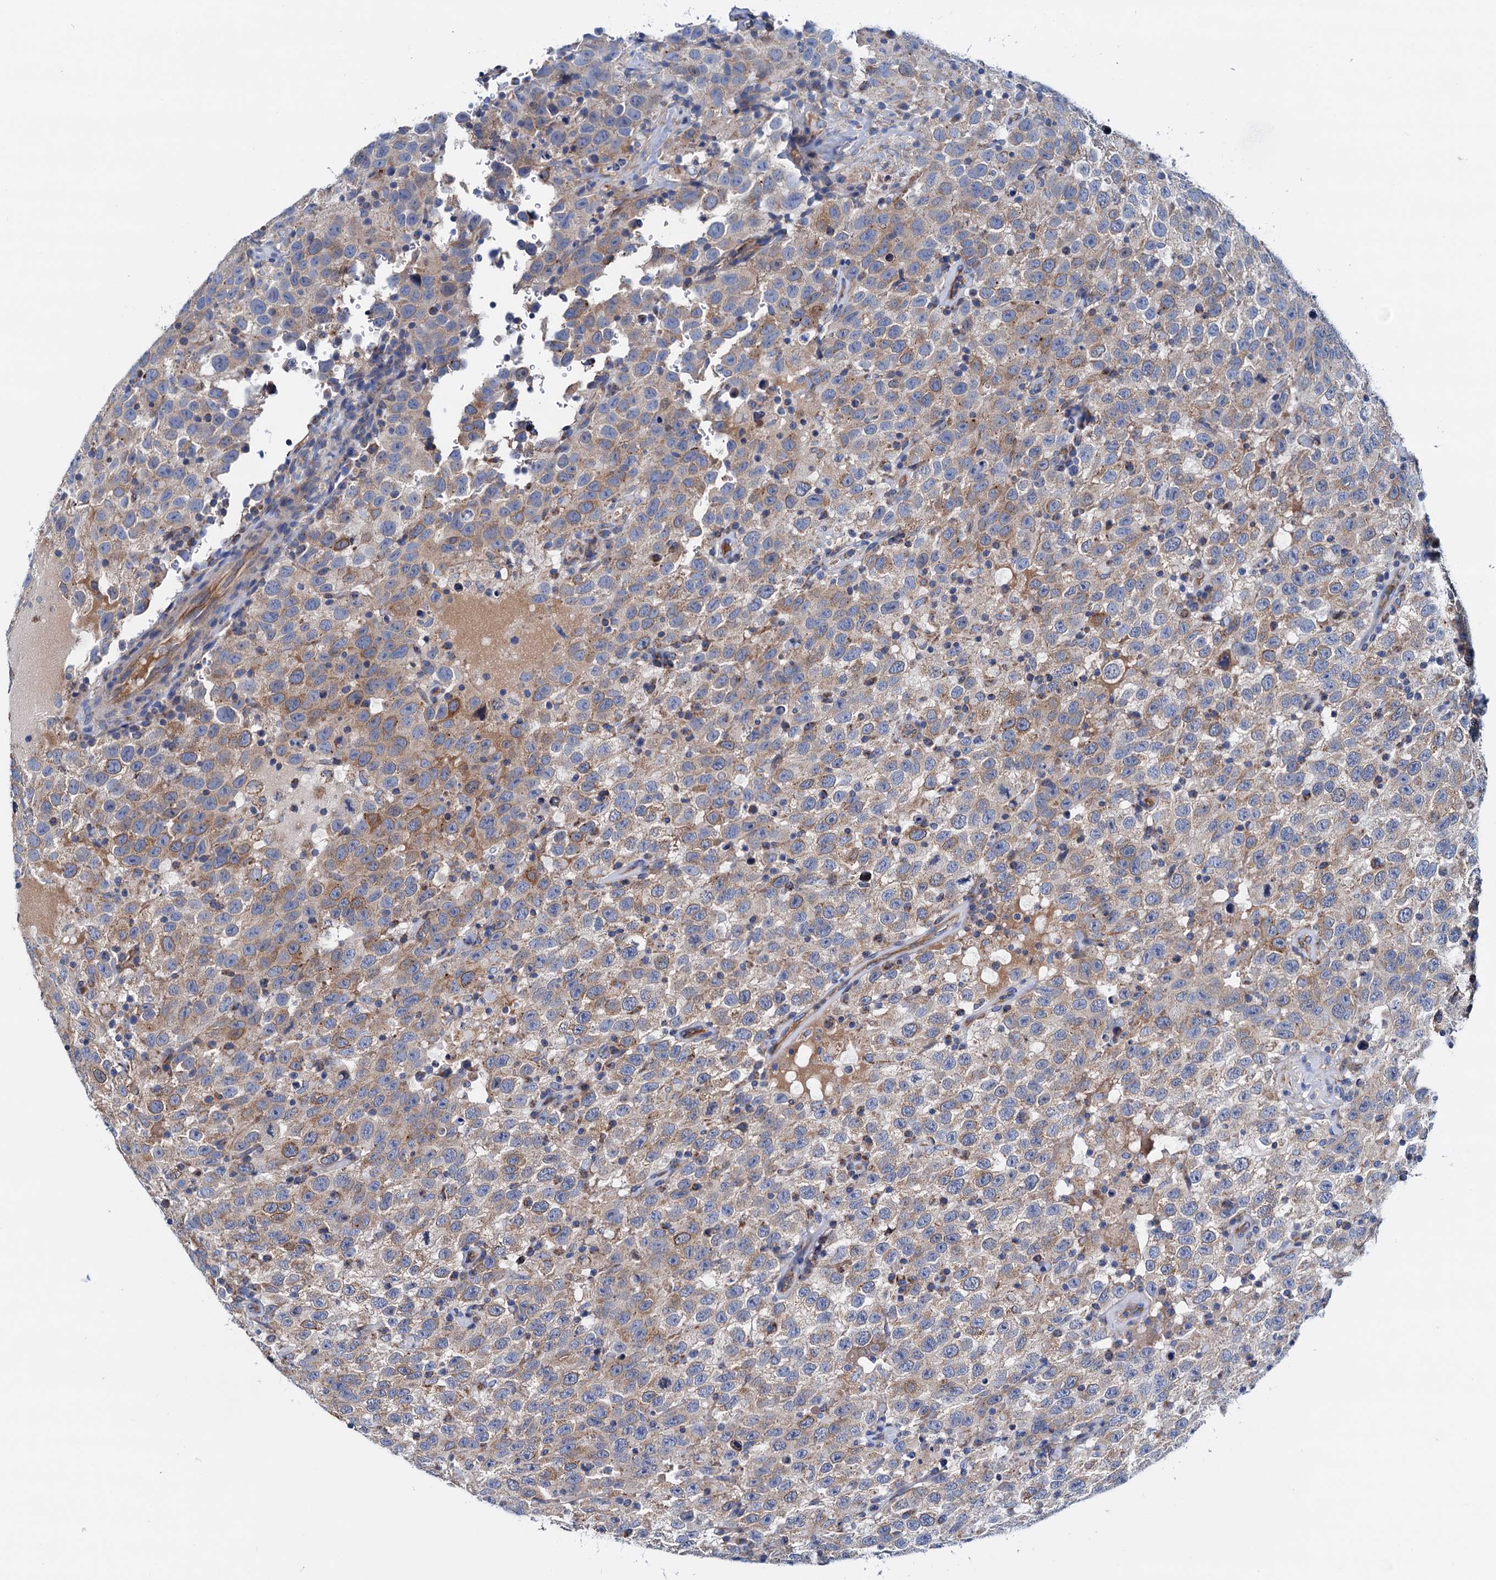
{"staining": {"intensity": "weak", "quantity": "<25%", "location": "cytoplasmic/membranous"}, "tissue": "testis cancer", "cell_type": "Tumor cells", "image_type": "cancer", "snomed": [{"axis": "morphology", "description": "Seminoma, NOS"}, {"axis": "topography", "description": "Testis"}], "caption": "Immunohistochemistry image of human testis cancer stained for a protein (brown), which demonstrates no staining in tumor cells.", "gene": "RASSF9", "patient": {"sex": "male", "age": 41}}